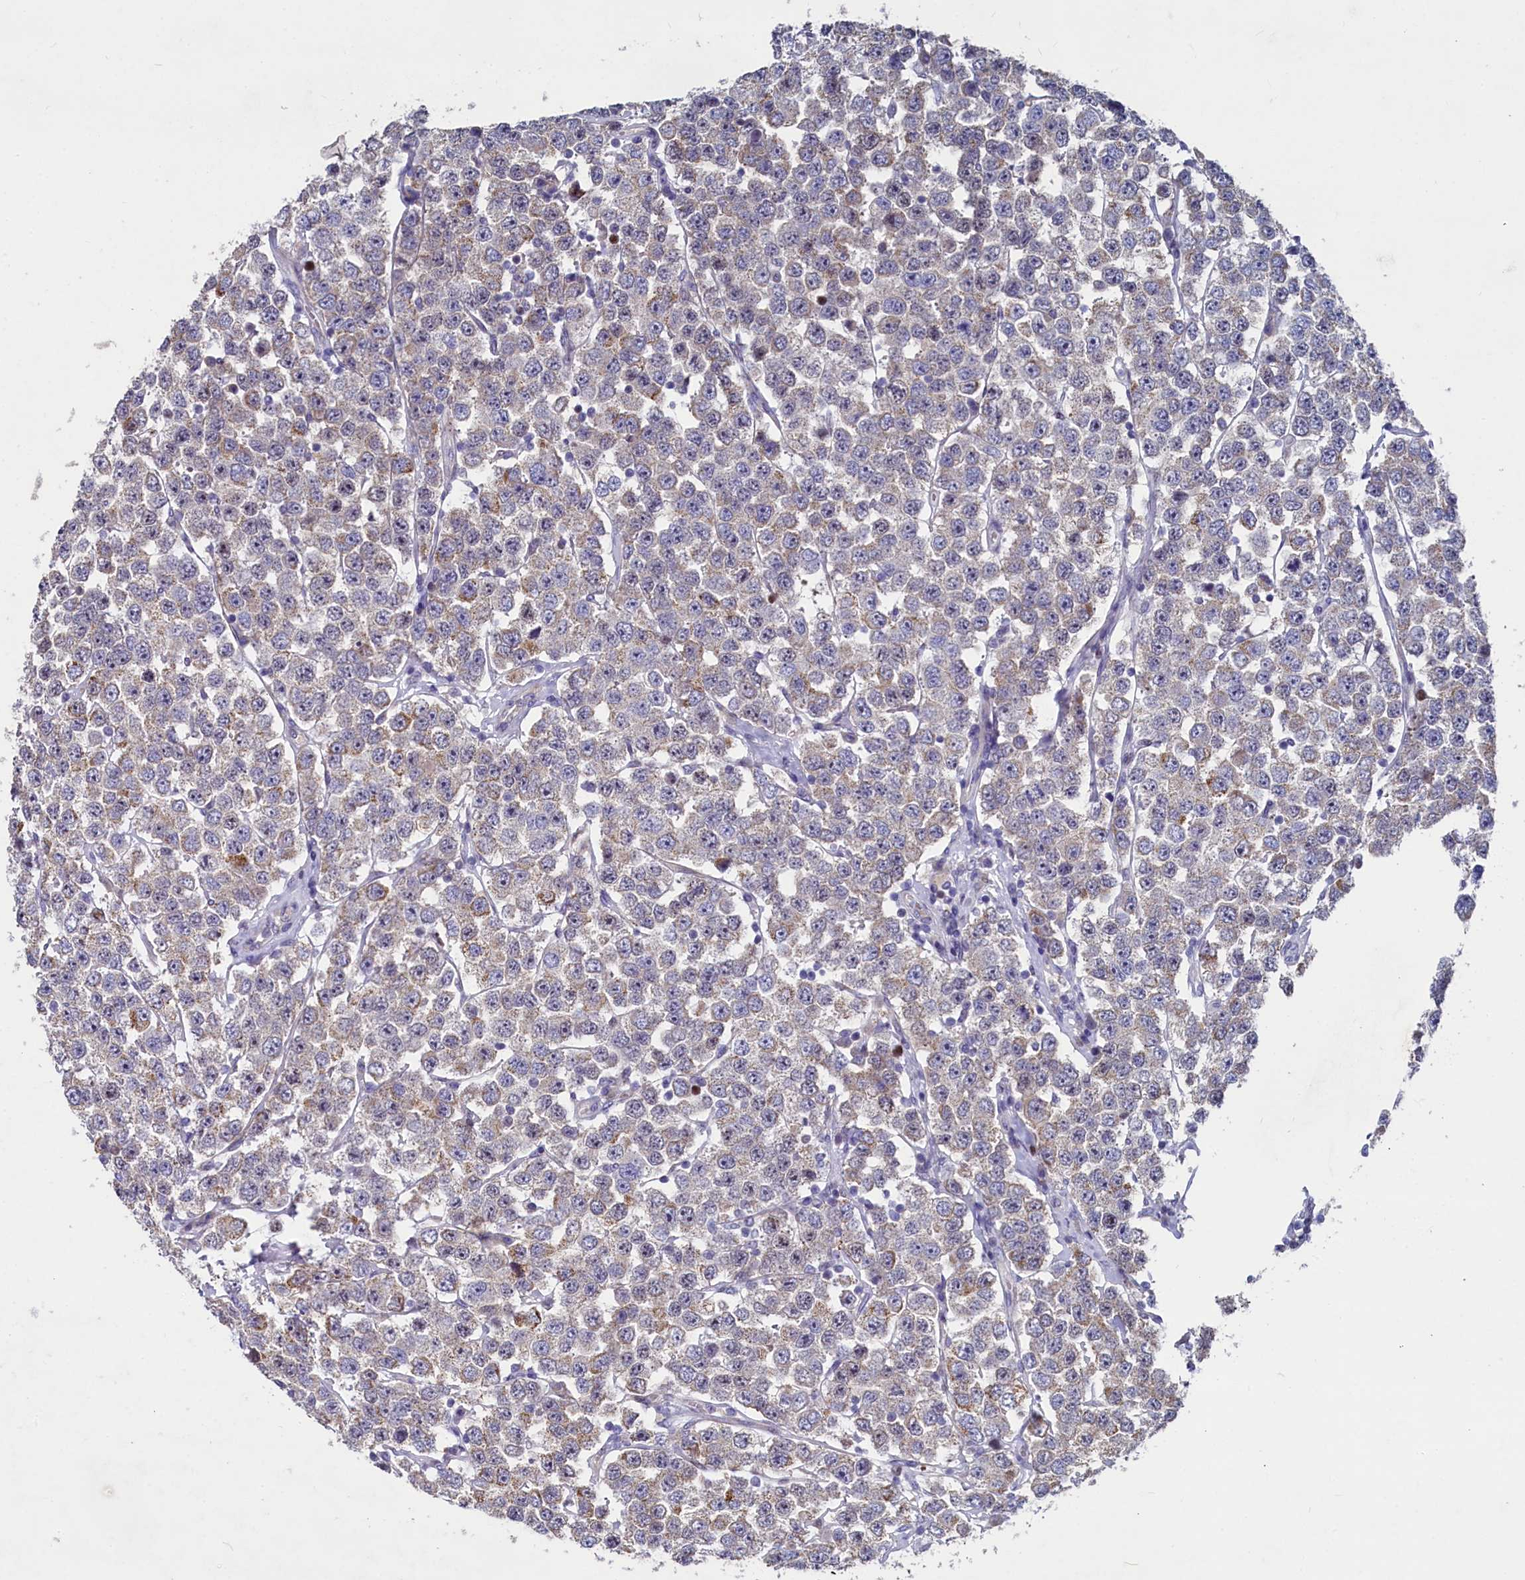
{"staining": {"intensity": "weak", "quantity": "<25%", "location": "cytoplasmic/membranous"}, "tissue": "testis cancer", "cell_type": "Tumor cells", "image_type": "cancer", "snomed": [{"axis": "morphology", "description": "Seminoma, NOS"}, {"axis": "topography", "description": "Testis"}], "caption": "Immunohistochemical staining of testis seminoma exhibits no significant positivity in tumor cells. Brightfield microscopy of IHC stained with DAB (3,3'-diaminobenzidine) (brown) and hematoxylin (blue), captured at high magnification.", "gene": "ASXL3", "patient": {"sex": "male", "age": 28}}